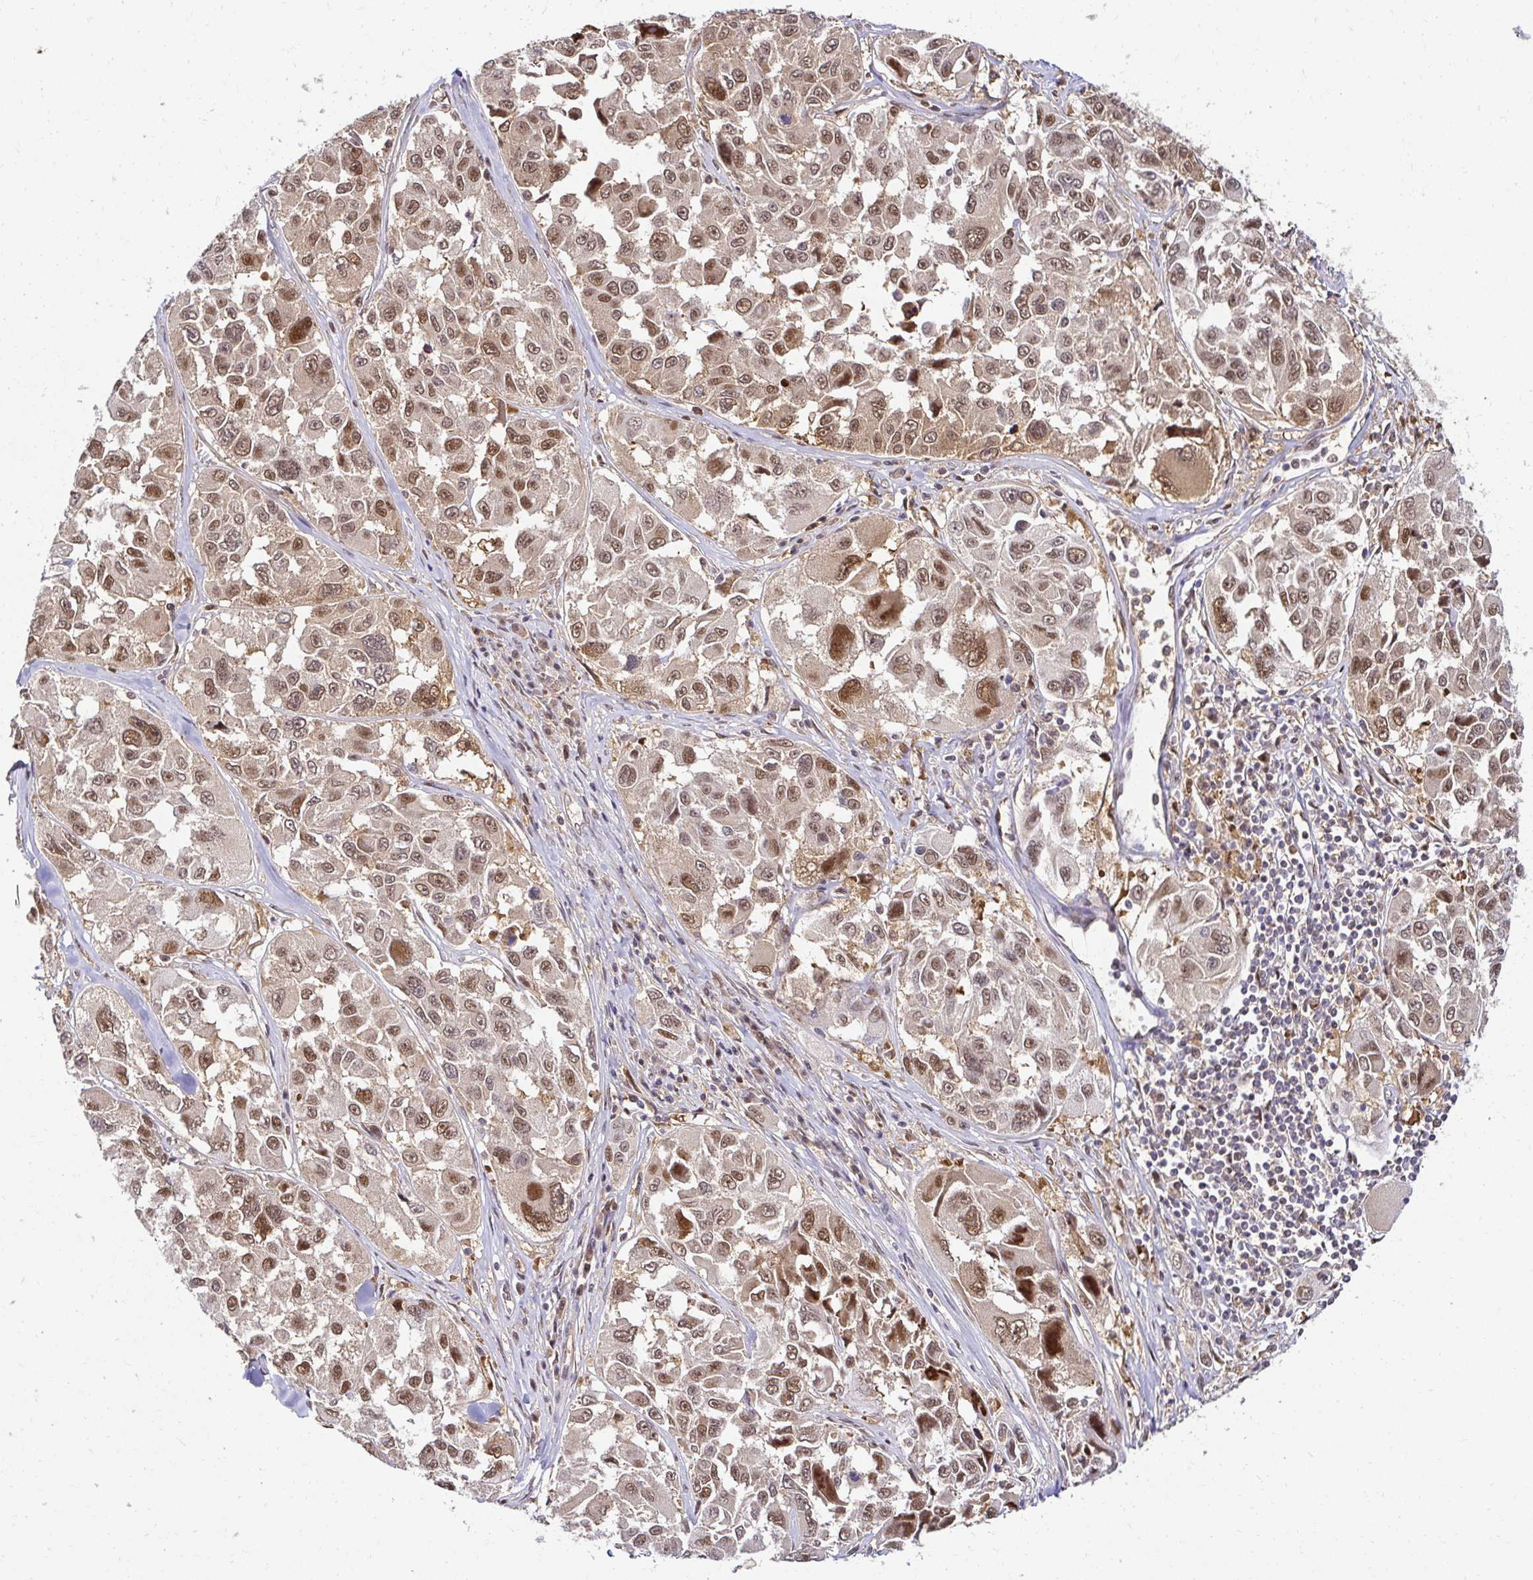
{"staining": {"intensity": "moderate", "quantity": ">75%", "location": "cytoplasmic/membranous,nuclear"}, "tissue": "melanoma", "cell_type": "Tumor cells", "image_type": "cancer", "snomed": [{"axis": "morphology", "description": "Malignant melanoma, NOS"}, {"axis": "topography", "description": "Skin"}], "caption": "Tumor cells show medium levels of moderate cytoplasmic/membranous and nuclear expression in about >75% of cells in human melanoma. Using DAB (brown) and hematoxylin (blue) stains, captured at high magnification using brightfield microscopy.", "gene": "PSMA4", "patient": {"sex": "female", "age": 66}}